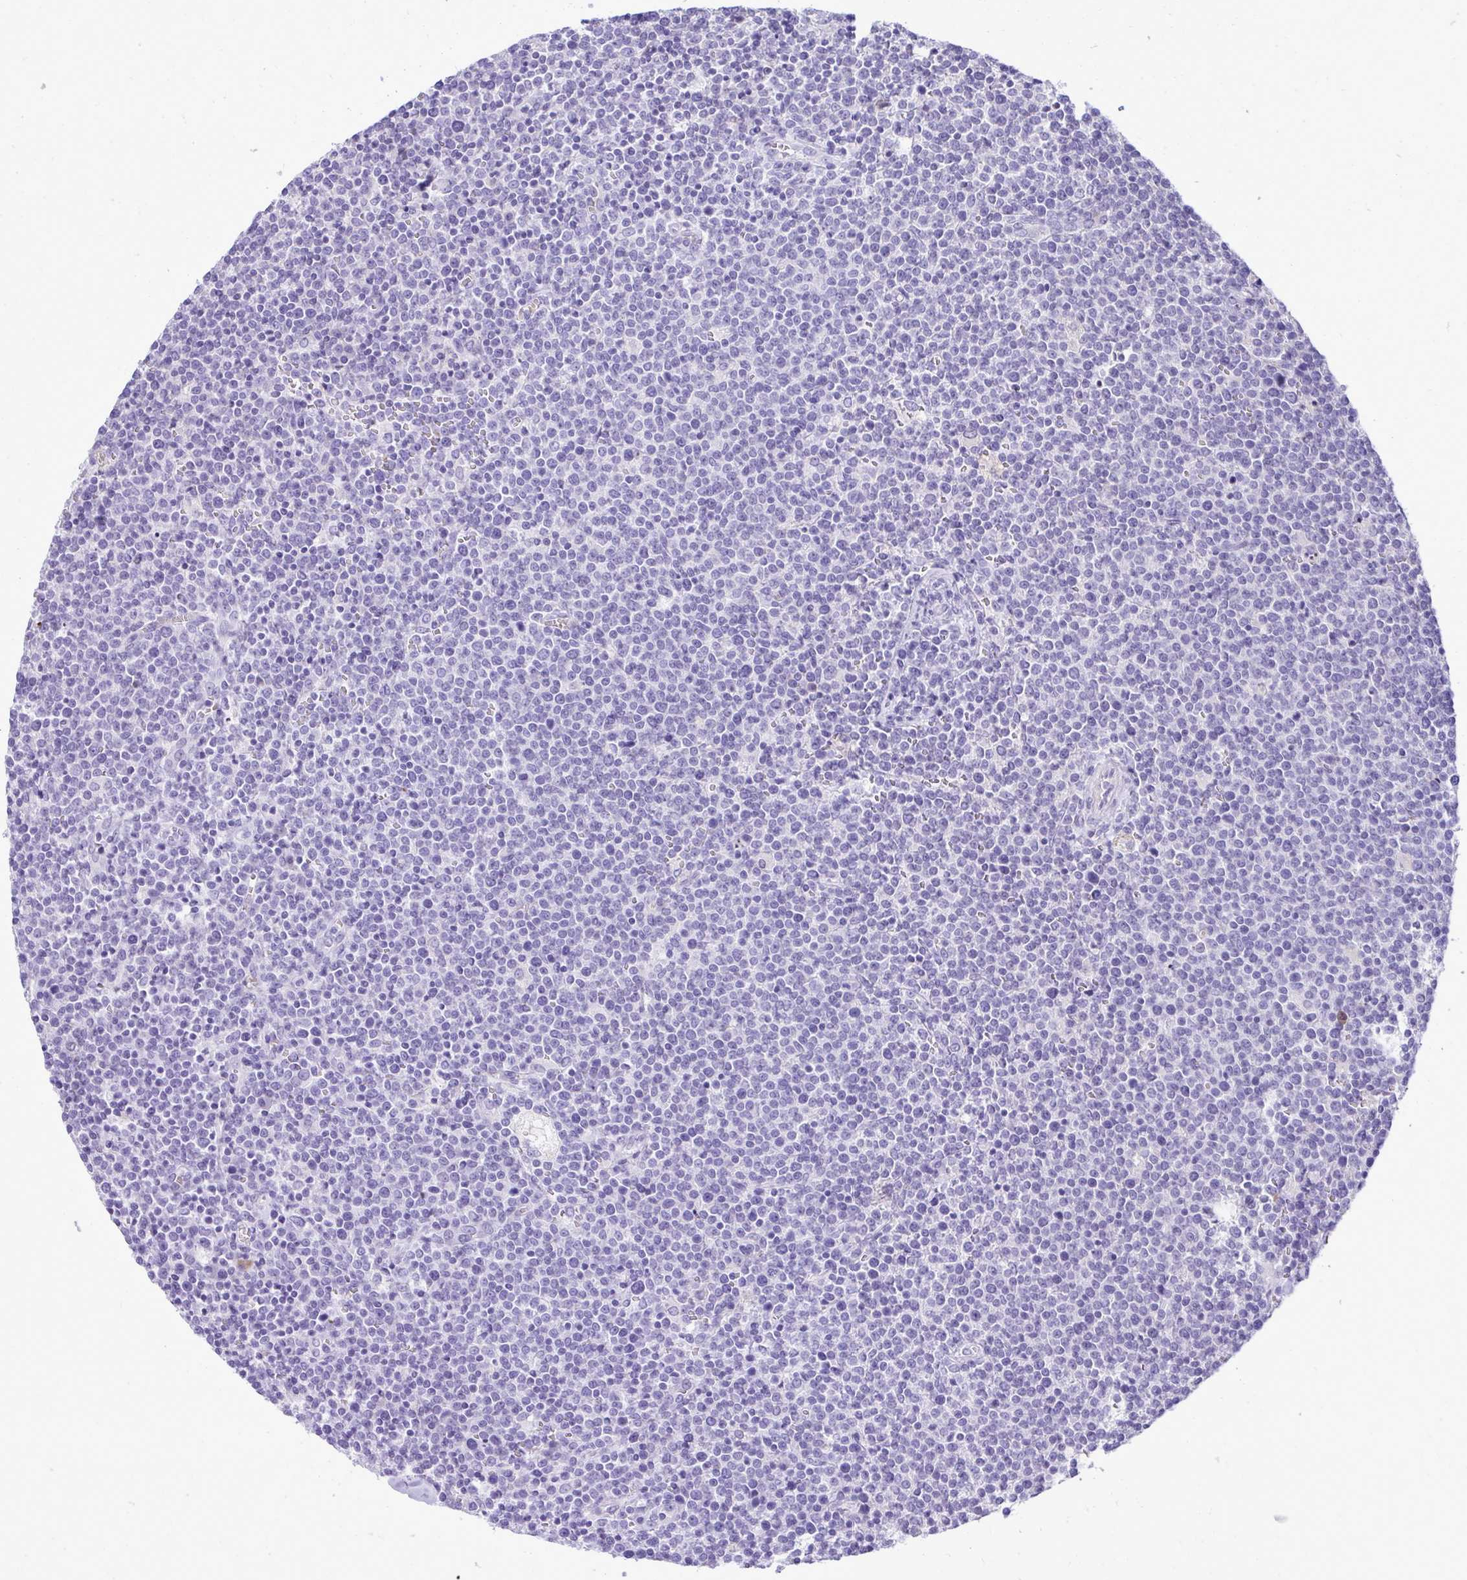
{"staining": {"intensity": "negative", "quantity": "none", "location": "none"}, "tissue": "lymphoma", "cell_type": "Tumor cells", "image_type": "cancer", "snomed": [{"axis": "morphology", "description": "Malignant lymphoma, non-Hodgkin's type, High grade"}, {"axis": "topography", "description": "Lymph node"}], "caption": "Immunohistochemistry (IHC) photomicrograph of lymphoma stained for a protein (brown), which demonstrates no expression in tumor cells.", "gene": "PITPNM3", "patient": {"sex": "male", "age": 61}}